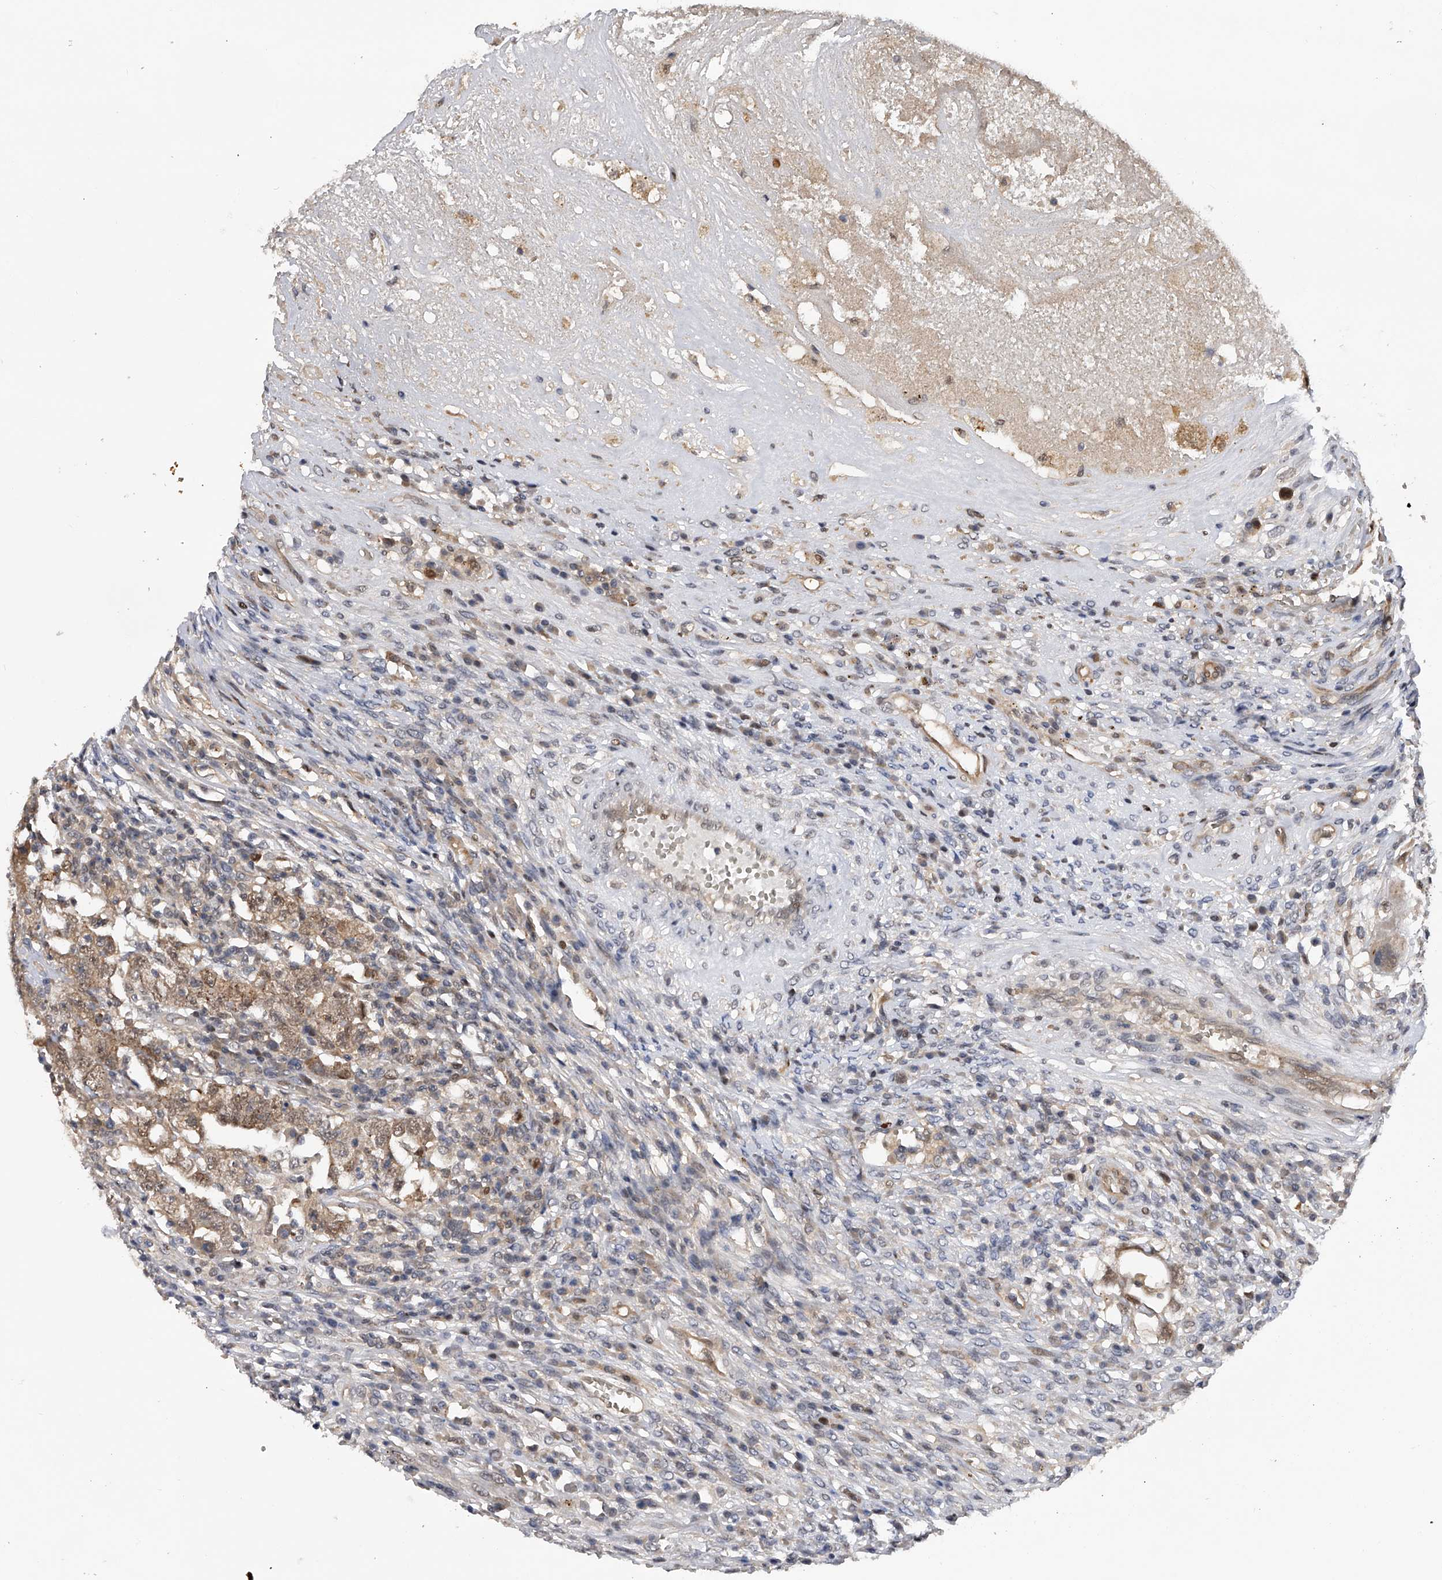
{"staining": {"intensity": "weak", "quantity": ">75%", "location": "cytoplasmic/membranous,nuclear"}, "tissue": "testis cancer", "cell_type": "Tumor cells", "image_type": "cancer", "snomed": [{"axis": "morphology", "description": "Carcinoma, Embryonal, NOS"}, {"axis": "topography", "description": "Testis"}], "caption": "Immunohistochemical staining of human testis cancer exhibits low levels of weak cytoplasmic/membranous and nuclear protein staining in approximately >75% of tumor cells.", "gene": "RWDD2A", "patient": {"sex": "male", "age": 26}}